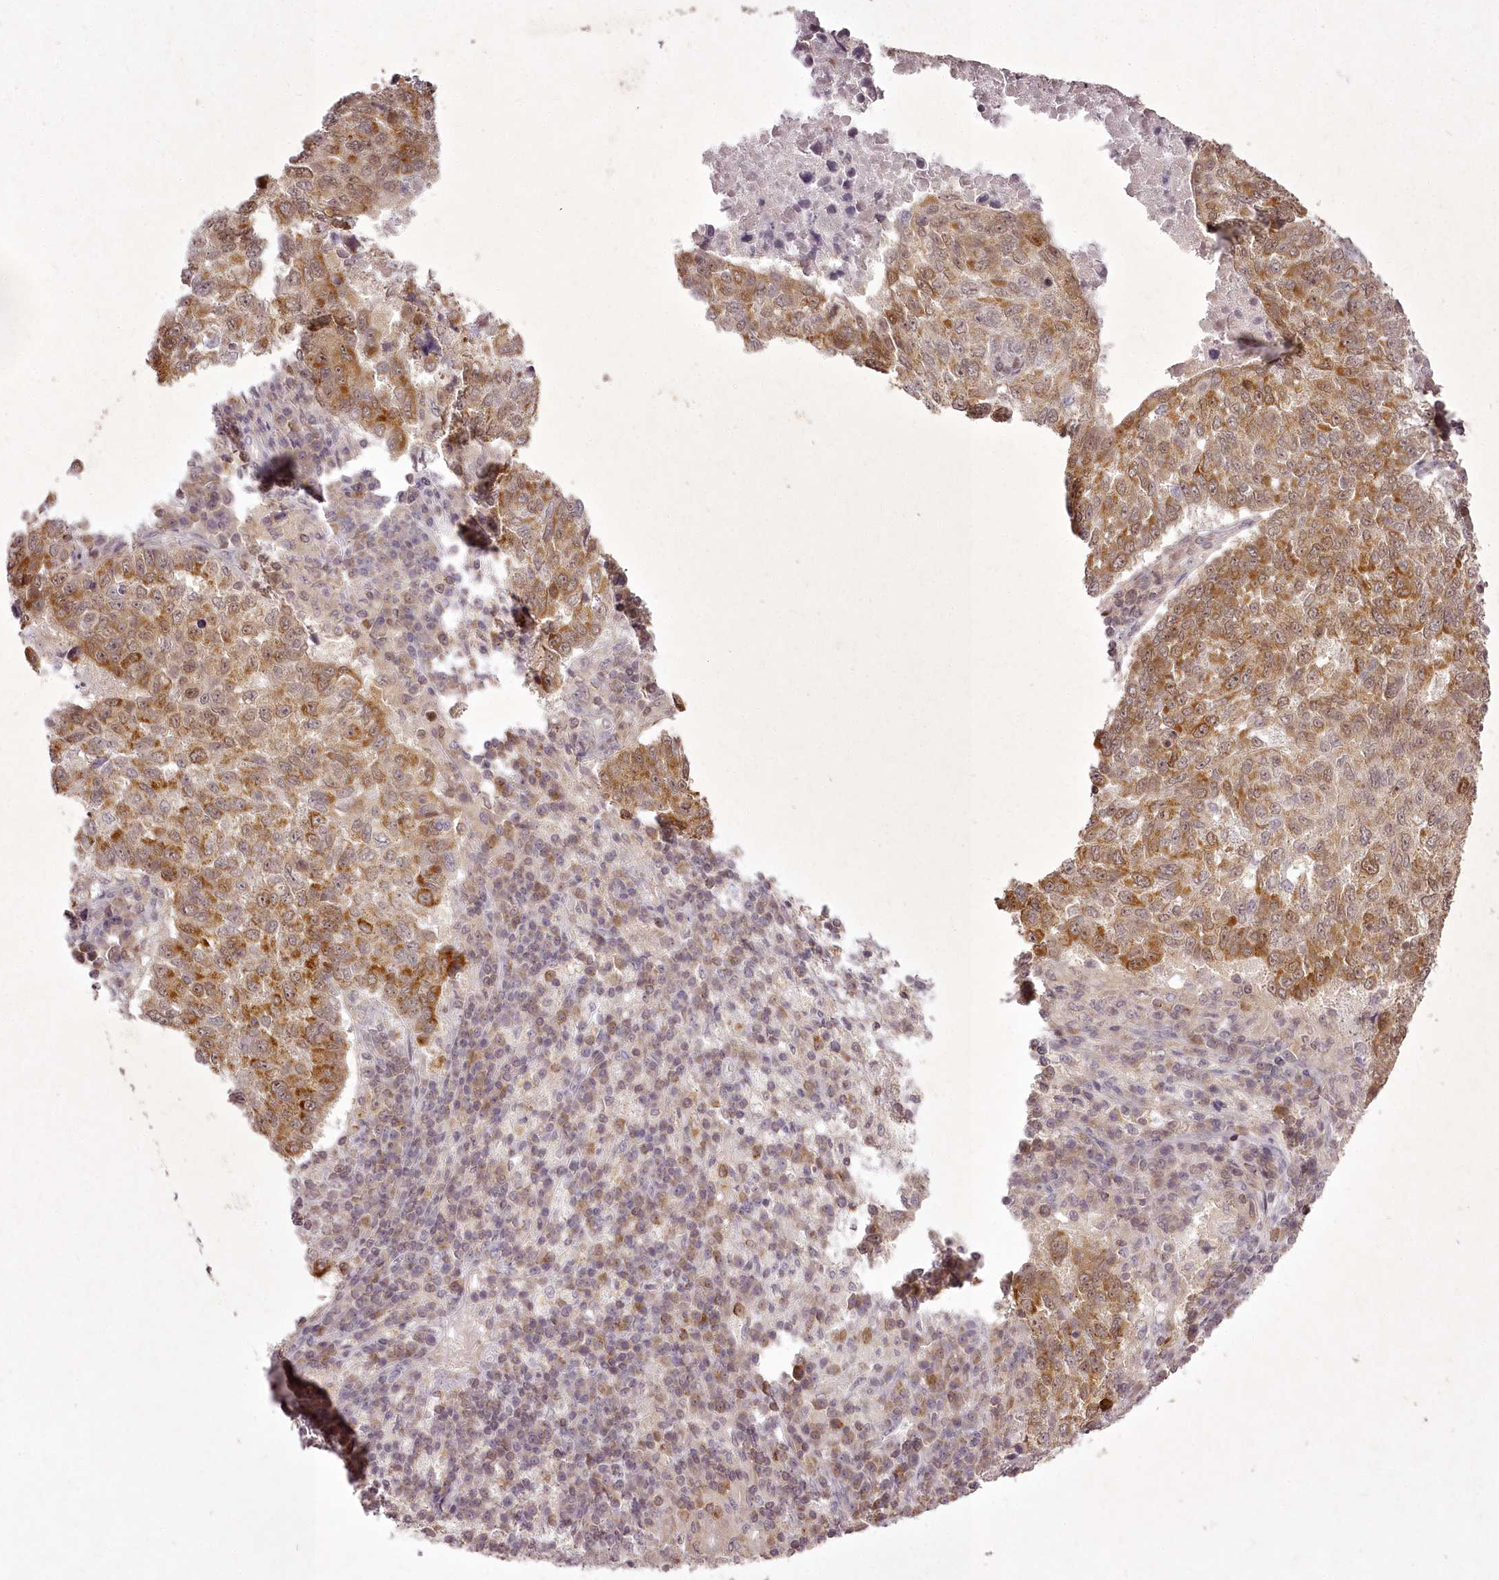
{"staining": {"intensity": "strong", "quantity": ">75%", "location": "cytoplasmic/membranous"}, "tissue": "lung cancer", "cell_type": "Tumor cells", "image_type": "cancer", "snomed": [{"axis": "morphology", "description": "Squamous cell carcinoma, NOS"}, {"axis": "topography", "description": "Lung"}], "caption": "High-power microscopy captured an IHC photomicrograph of lung cancer, revealing strong cytoplasmic/membranous expression in about >75% of tumor cells.", "gene": "CHCHD2", "patient": {"sex": "male", "age": 73}}